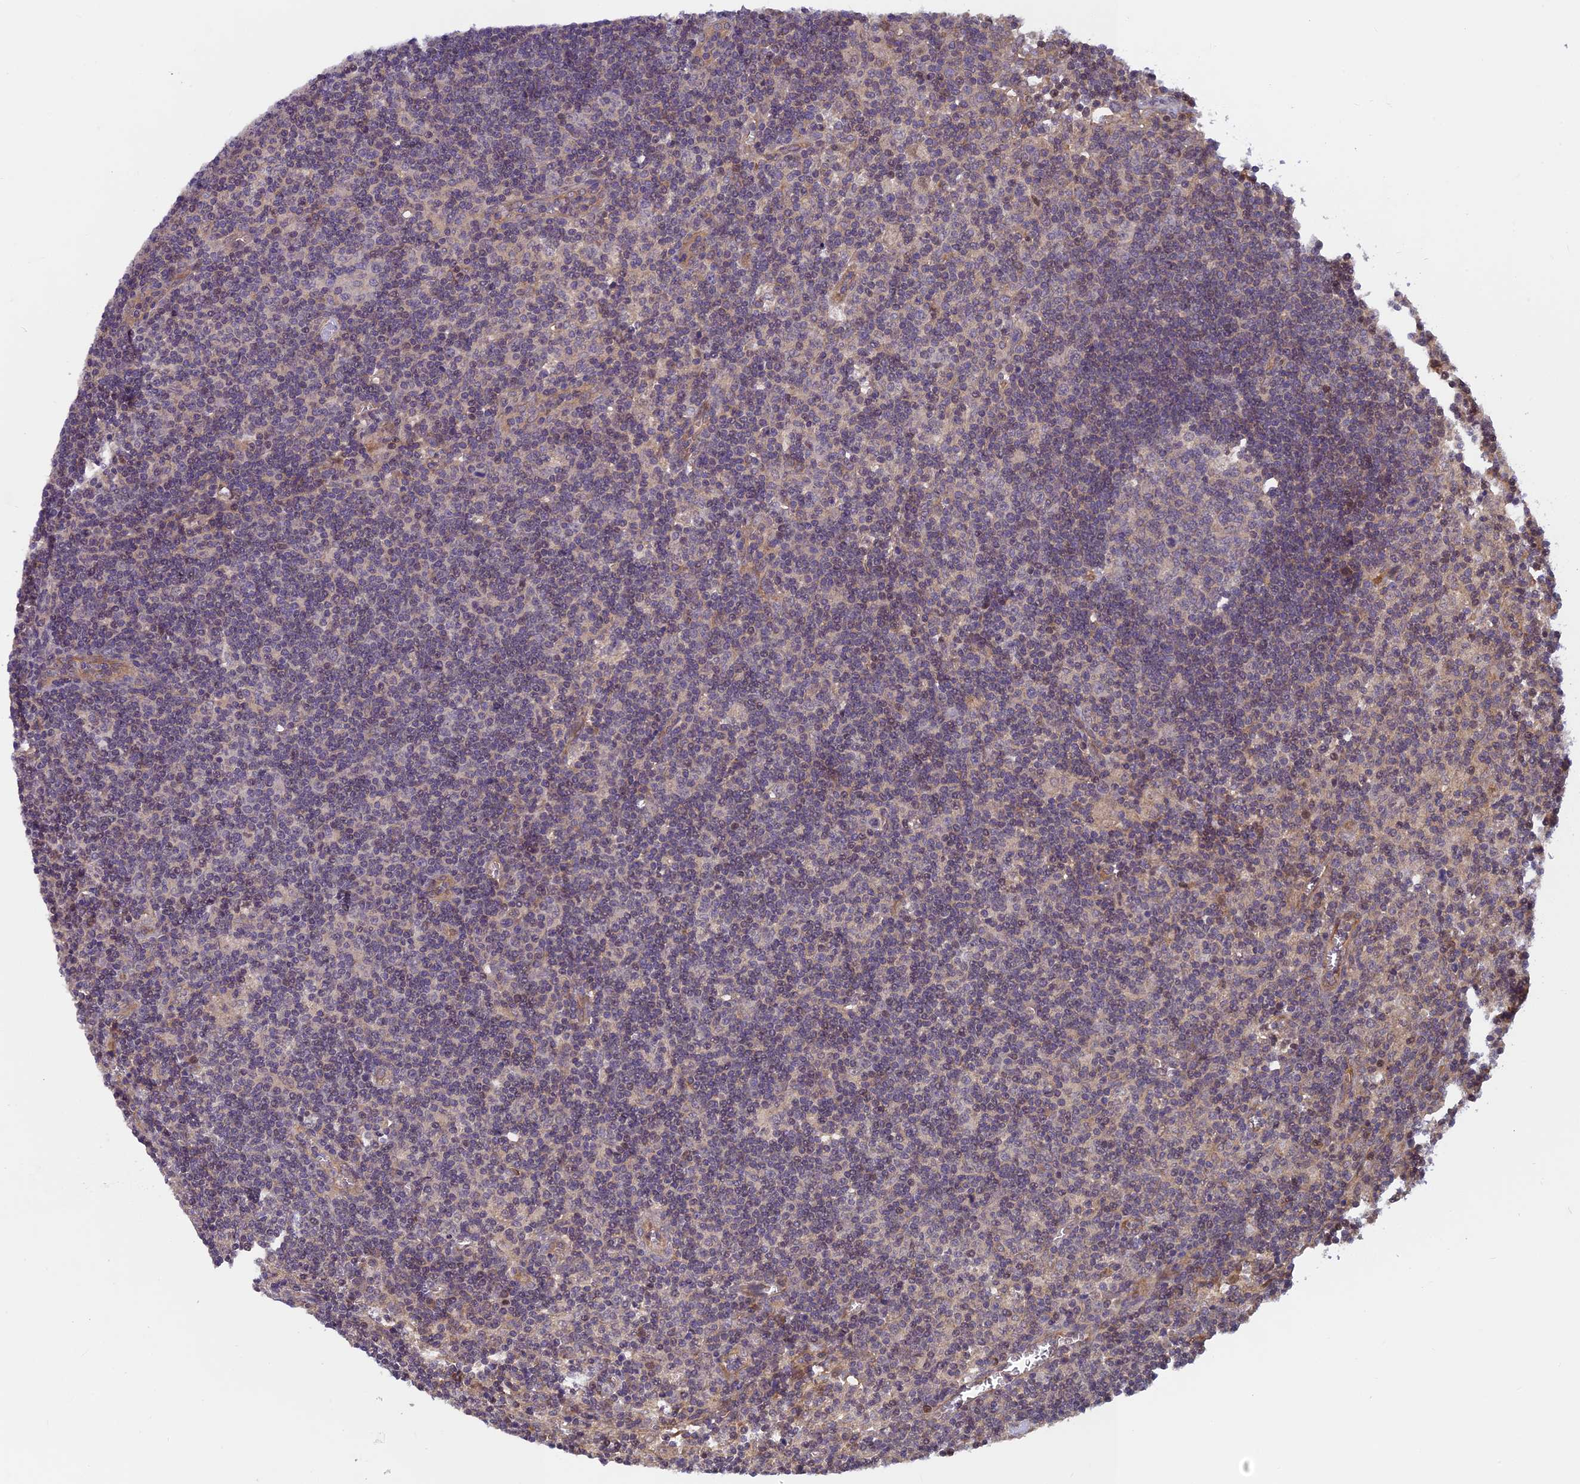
{"staining": {"intensity": "negative", "quantity": "none", "location": "none"}, "tissue": "lymph node", "cell_type": "Germinal center cells", "image_type": "normal", "snomed": [{"axis": "morphology", "description": "Normal tissue, NOS"}, {"axis": "topography", "description": "Lymph node"}], "caption": "Immunohistochemistry photomicrograph of benign human lymph node stained for a protein (brown), which shows no positivity in germinal center cells. (DAB (3,3'-diaminobenzidine) immunohistochemistry (IHC) visualized using brightfield microscopy, high magnification).", "gene": "PIKFYVE", "patient": {"sex": "male", "age": 58}}